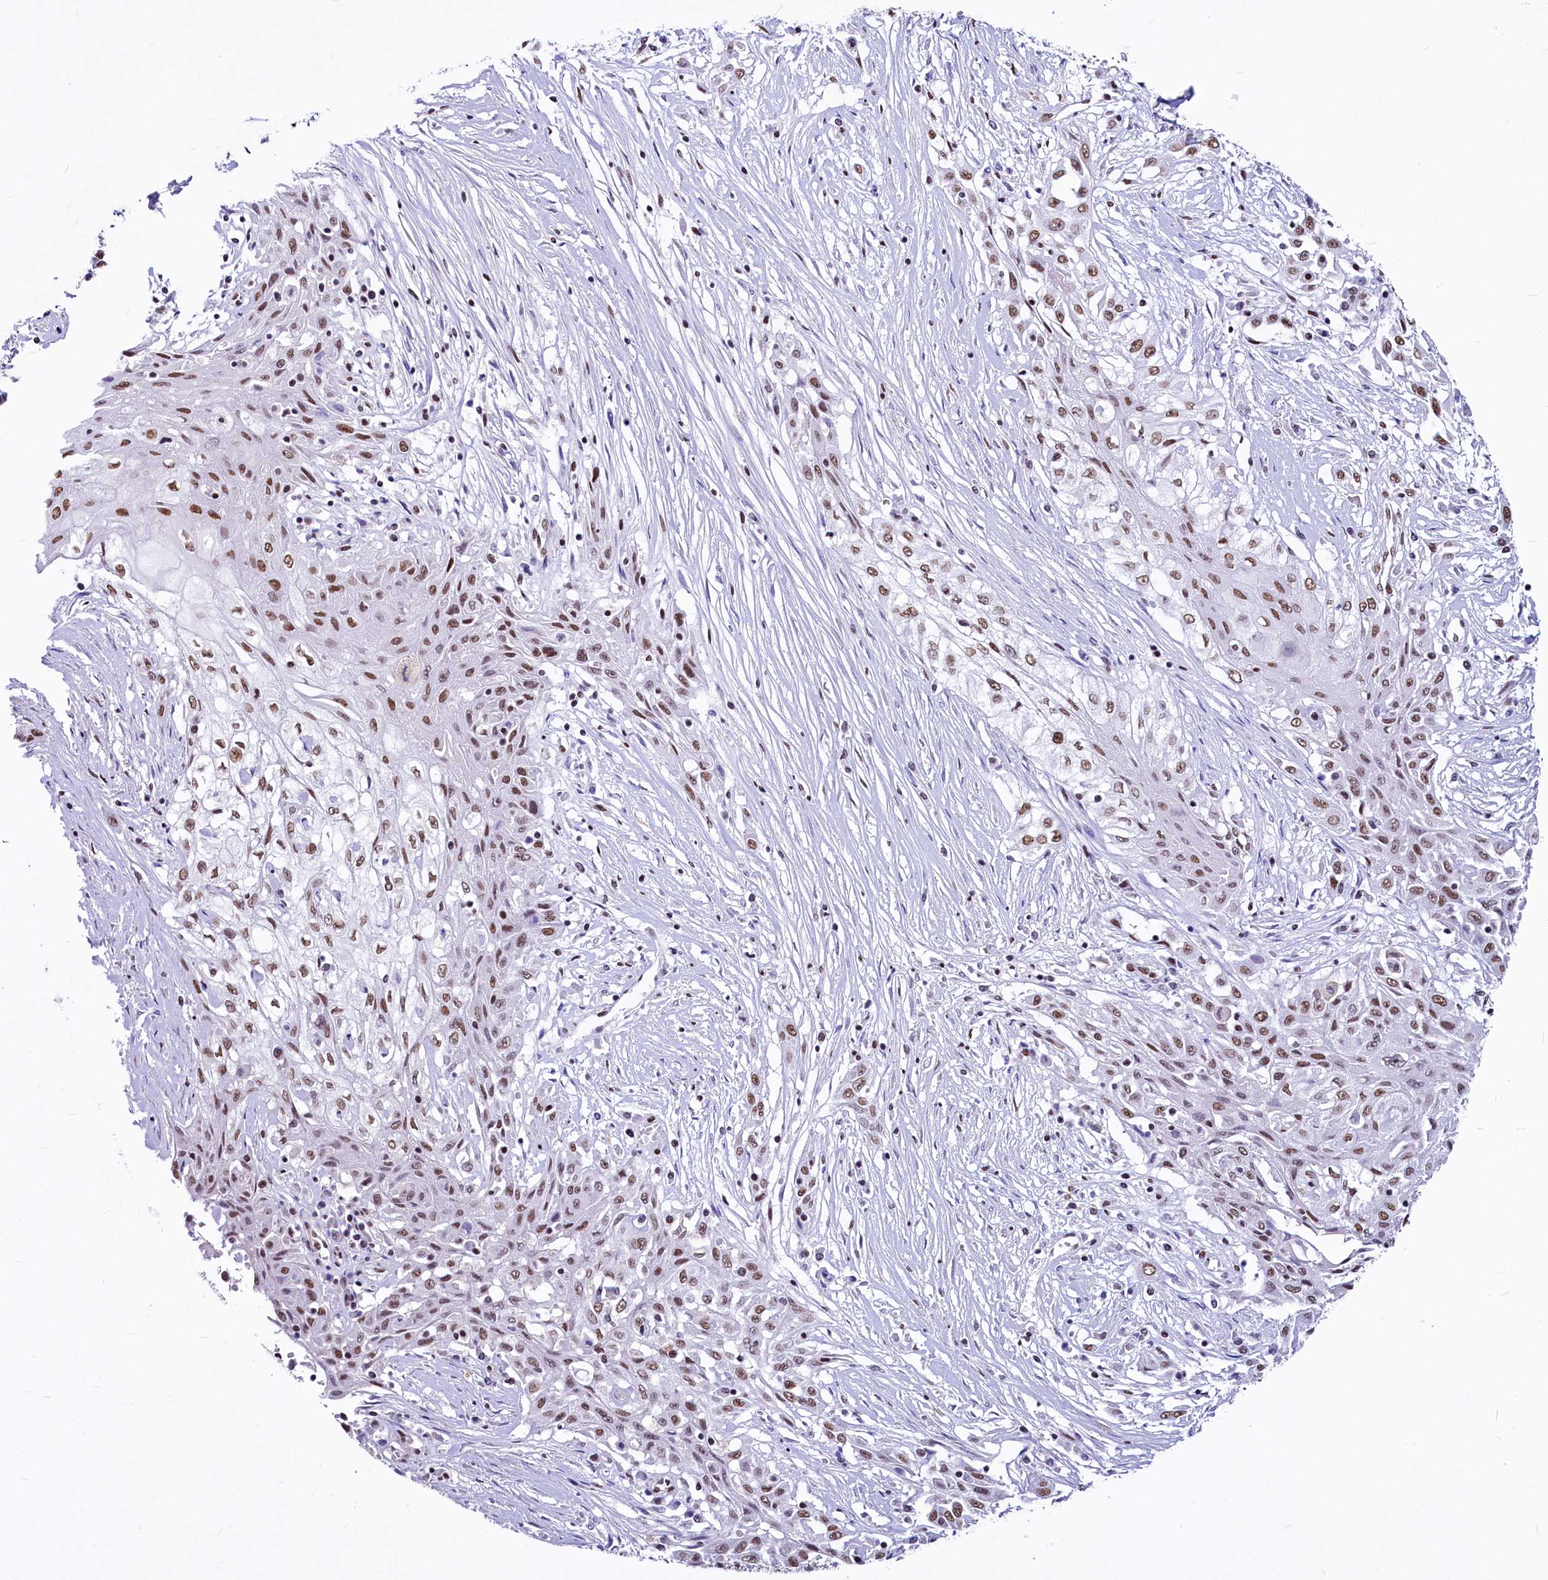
{"staining": {"intensity": "moderate", "quantity": ">75%", "location": "nuclear"}, "tissue": "skin cancer", "cell_type": "Tumor cells", "image_type": "cancer", "snomed": [{"axis": "morphology", "description": "Squamous cell carcinoma, NOS"}, {"axis": "morphology", "description": "Squamous cell carcinoma, metastatic, NOS"}, {"axis": "topography", "description": "Skin"}, {"axis": "topography", "description": "Lymph node"}], "caption": "Tumor cells display moderate nuclear expression in about >75% of cells in skin cancer.", "gene": "PARPBP", "patient": {"sex": "male", "age": 75}}